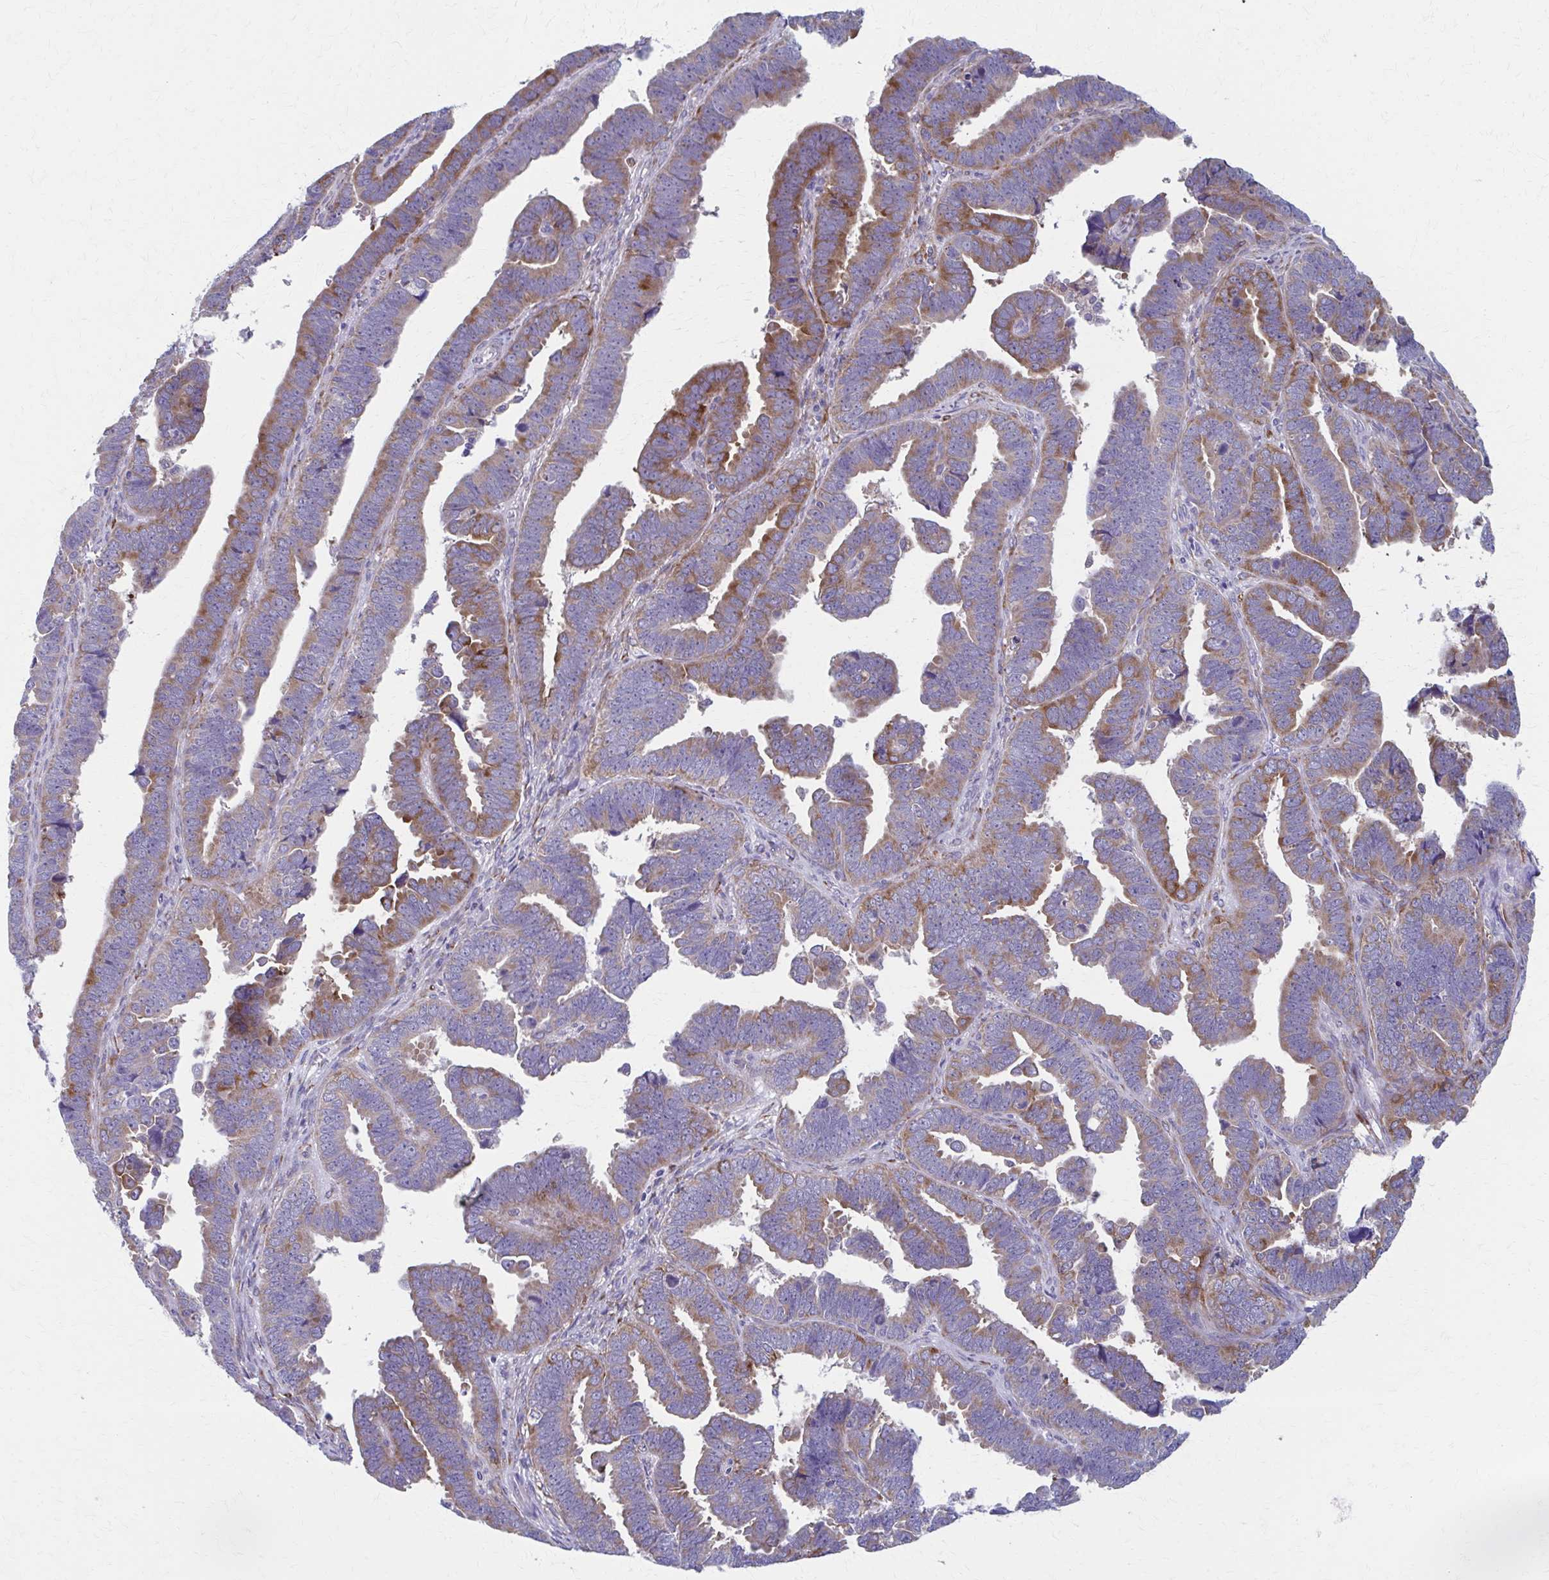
{"staining": {"intensity": "moderate", "quantity": ">75%", "location": "cytoplasmic/membranous"}, "tissue": "endometrial cancer", "cell_type": "Tumor cells", "image_type": "cancer", "snomed": [{"axis": "morphology", "description": "Adenocarcinoma, NOS"}, {"axis": "topography", "description": "Endometrium"}], "caption": "About >75% of tumor cells in adenocarcinoma (endometrial) display moderate cytoplasmic/membranous protein staining as visualized by brown immunohistochemical staining.", "gene": "SPATS2L", "patient": {"sex": "female", "age": 75}}